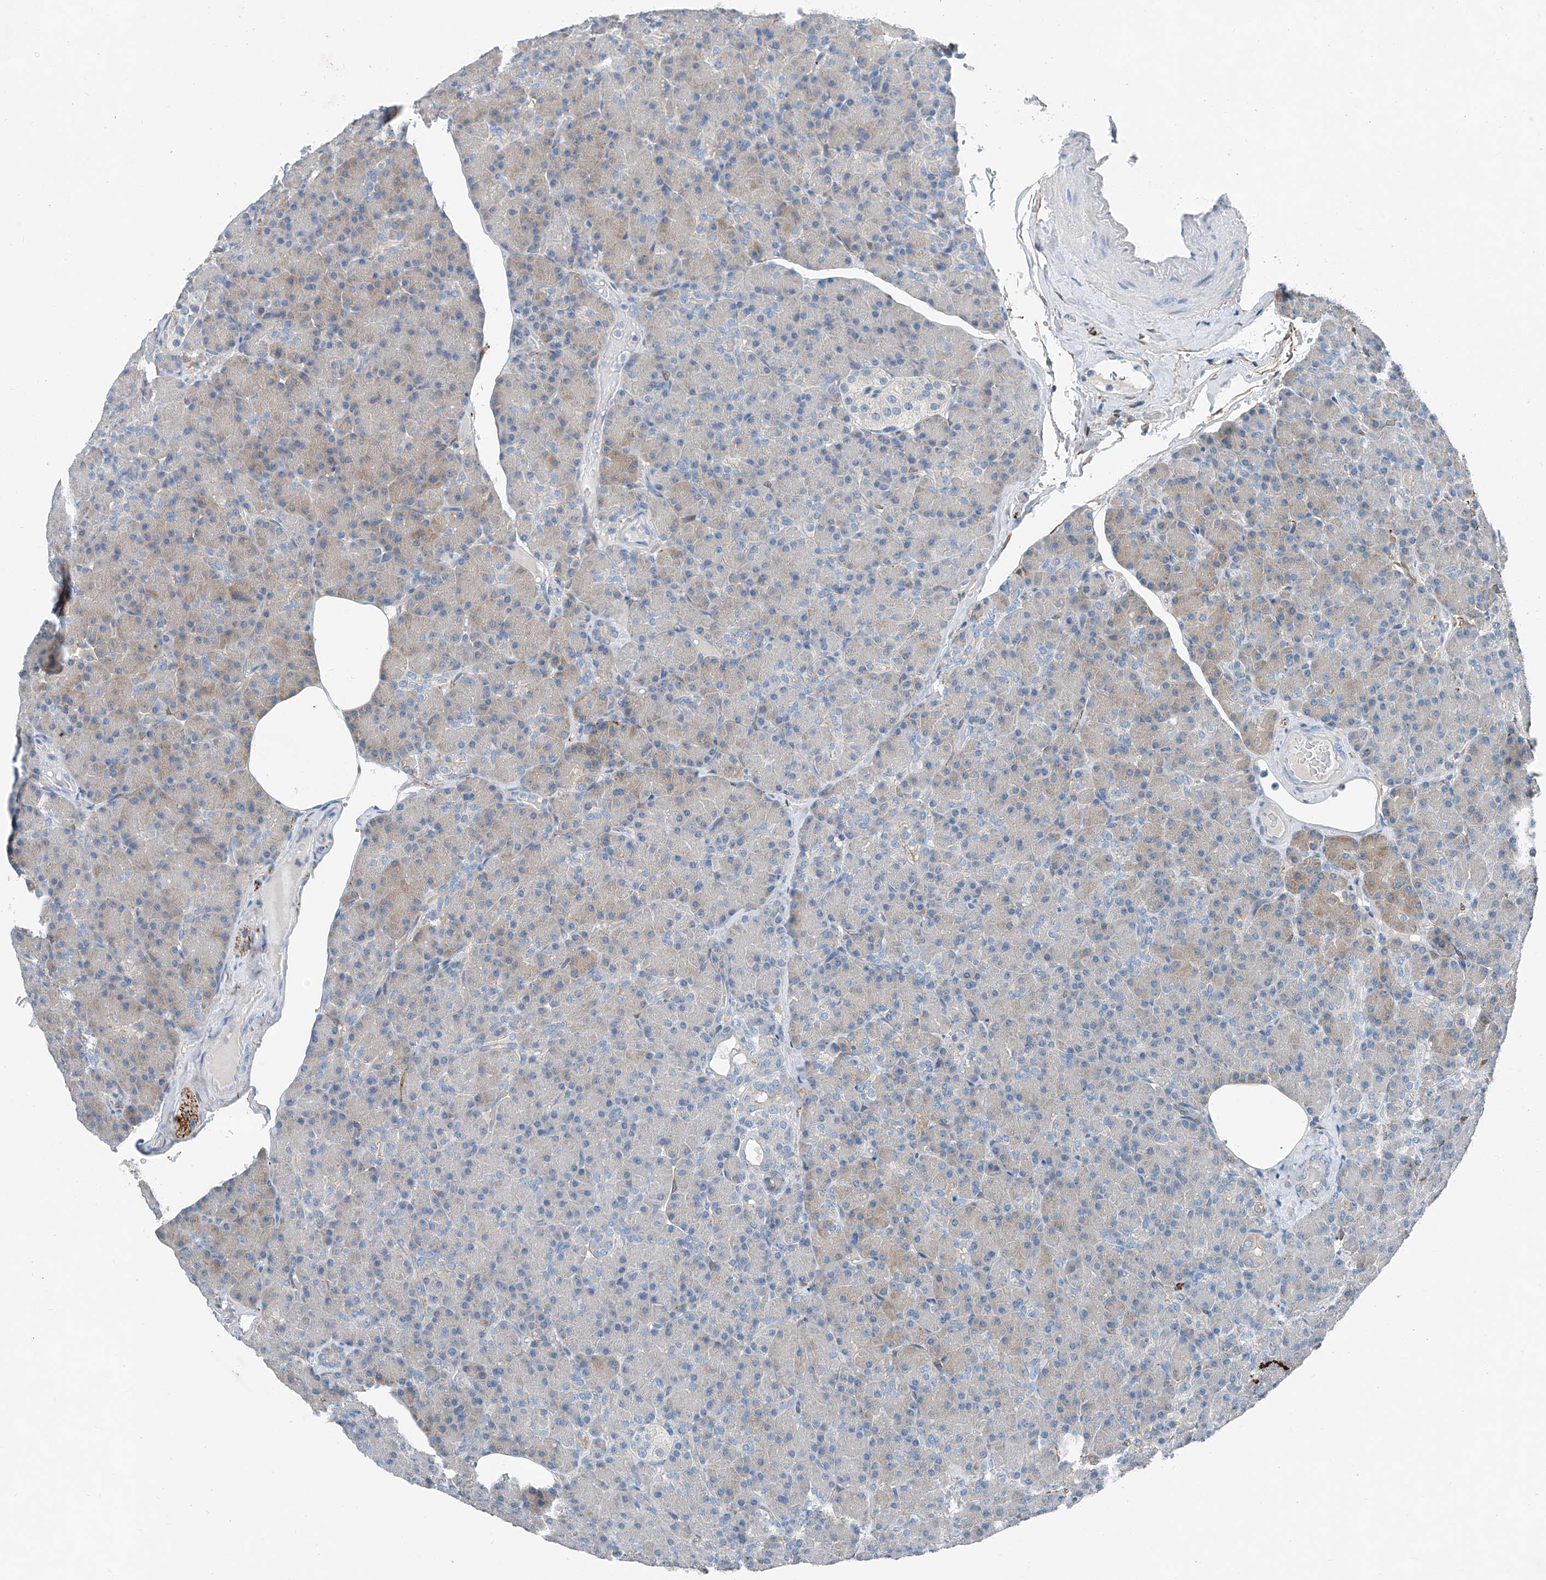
{"staining": {"intensity": "moderate", "quantity": "<25%", "location": "cytoplasmic/membranous"}, "tissue": "pancreas", "cell_type": "Exocrine glandular cells", "image_type": "normal", "snomed": [{"axis": "morphology", "description": "Normal tissue, NOS"}, {"axis": "topography", "description": "Pancreas"}], "caption": "Brown immunohistochemical staining in unremarkable pancreas reveals moderate cytoplasmic/membranous expression in about <25% of exocrine glandular cells. (DAB IHC, brown staining for protein, blue staining for nuclei).", "gene": "MDGA1", "patient": {"sex": "female", "age": 43}}